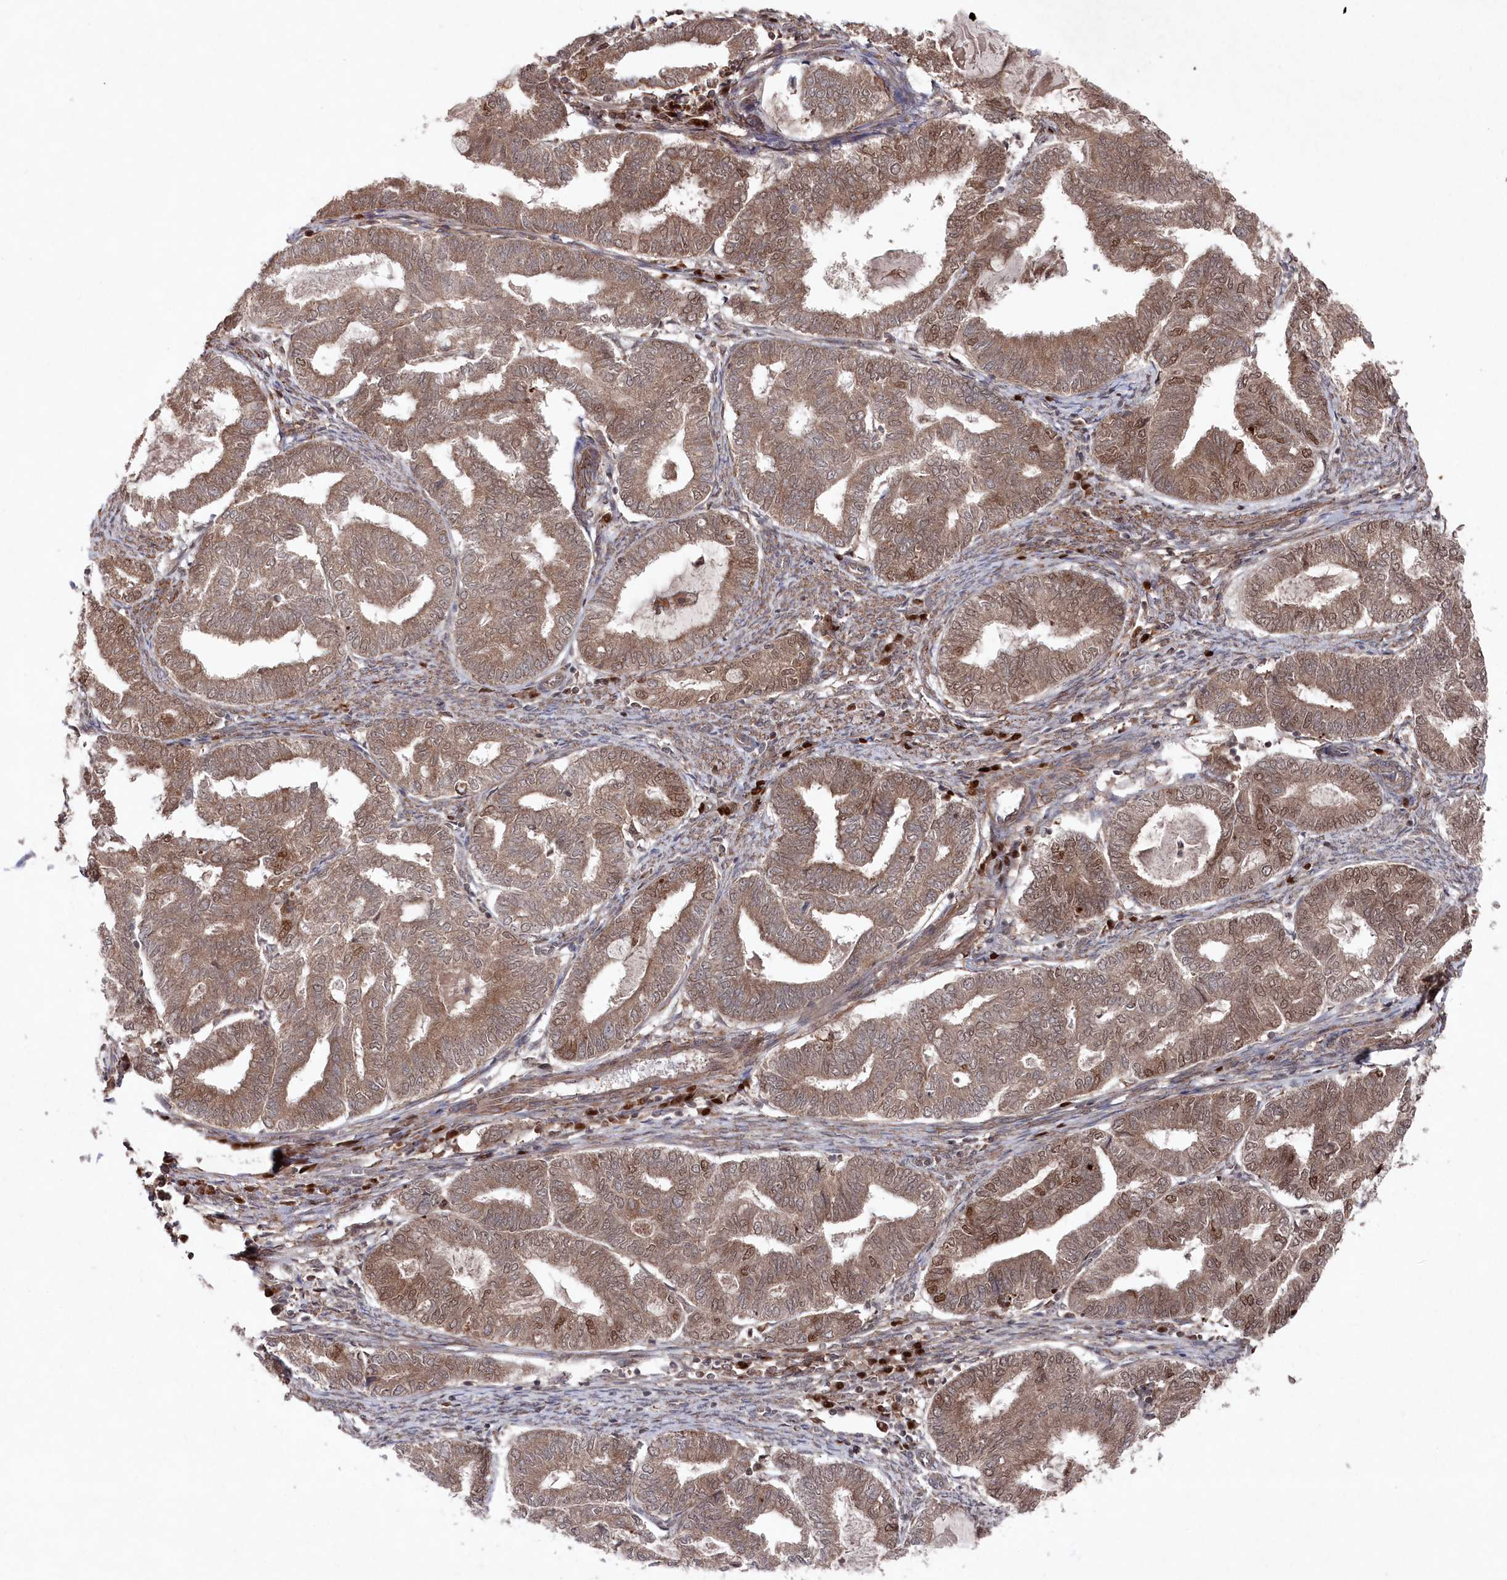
{"staining": {"intensity": "moderate", "quantity": ">75%", "location": "cytoplasmic/membranous,nuclear"}, "tissue": "endometrial cancer", "cell_type": "Tumor cells", "image_type": "cancer", "snomed": [{"axis": "morphology", "description": "Adenocarcinoma, NOS"}, {"axis": "topography", "description": "Endometrium"}], "caption": "The micrograph reveals a brown stain indicating the presence of a protein in the cytoplasmic/membranous and nuclear of tumor cells in endometrial adenocarcinoma. (DAB = brown stain, brightfield microscopy at high magnification).", "gene": "BORCS7", "patient": {"sex": "female", "age": 79}}